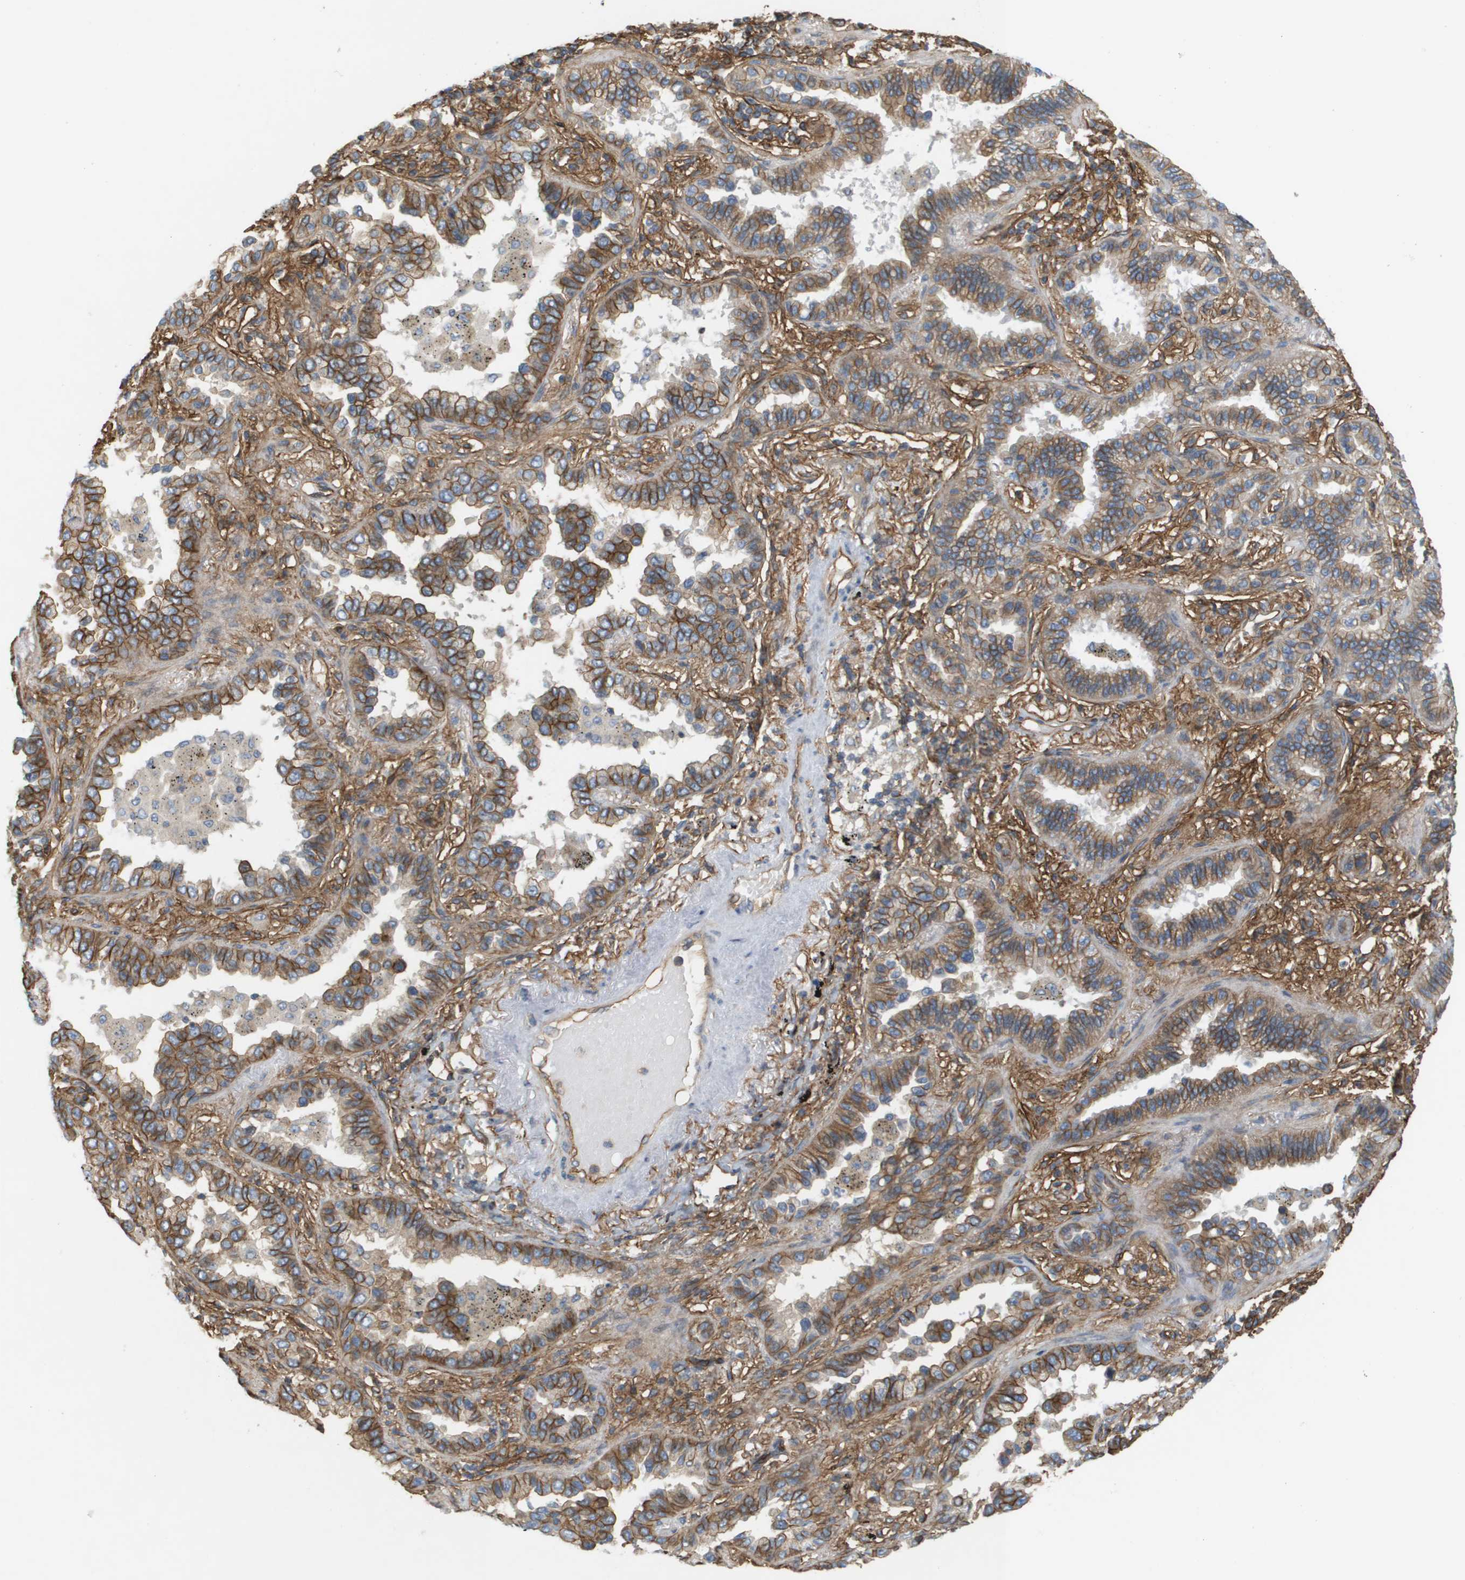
{"staining": {"intensity": "moderate", "quantity": ">75%", "location": "cytoplasmic/membranous"}, "tissue": "lung cancer", "cell_type": "Tumor cells", "image_type": "cancer", "snomed": [{"axis": "morphology", "description": "Normal tissue, NOS"}, {"axis": "morphology", "description": "Adenocarcinoma, NOS"}, {"axis": "topography", "description": "Lung"}], "caption": "Protein positivity by immunohistochemistry demonstrates moderate cytoplasmic/membranous positivity in about >75% of tumor cells in adenocarcinoma (lung).", "gene": "SGMS2", "patient": {"sex": "male", "age": 59}}